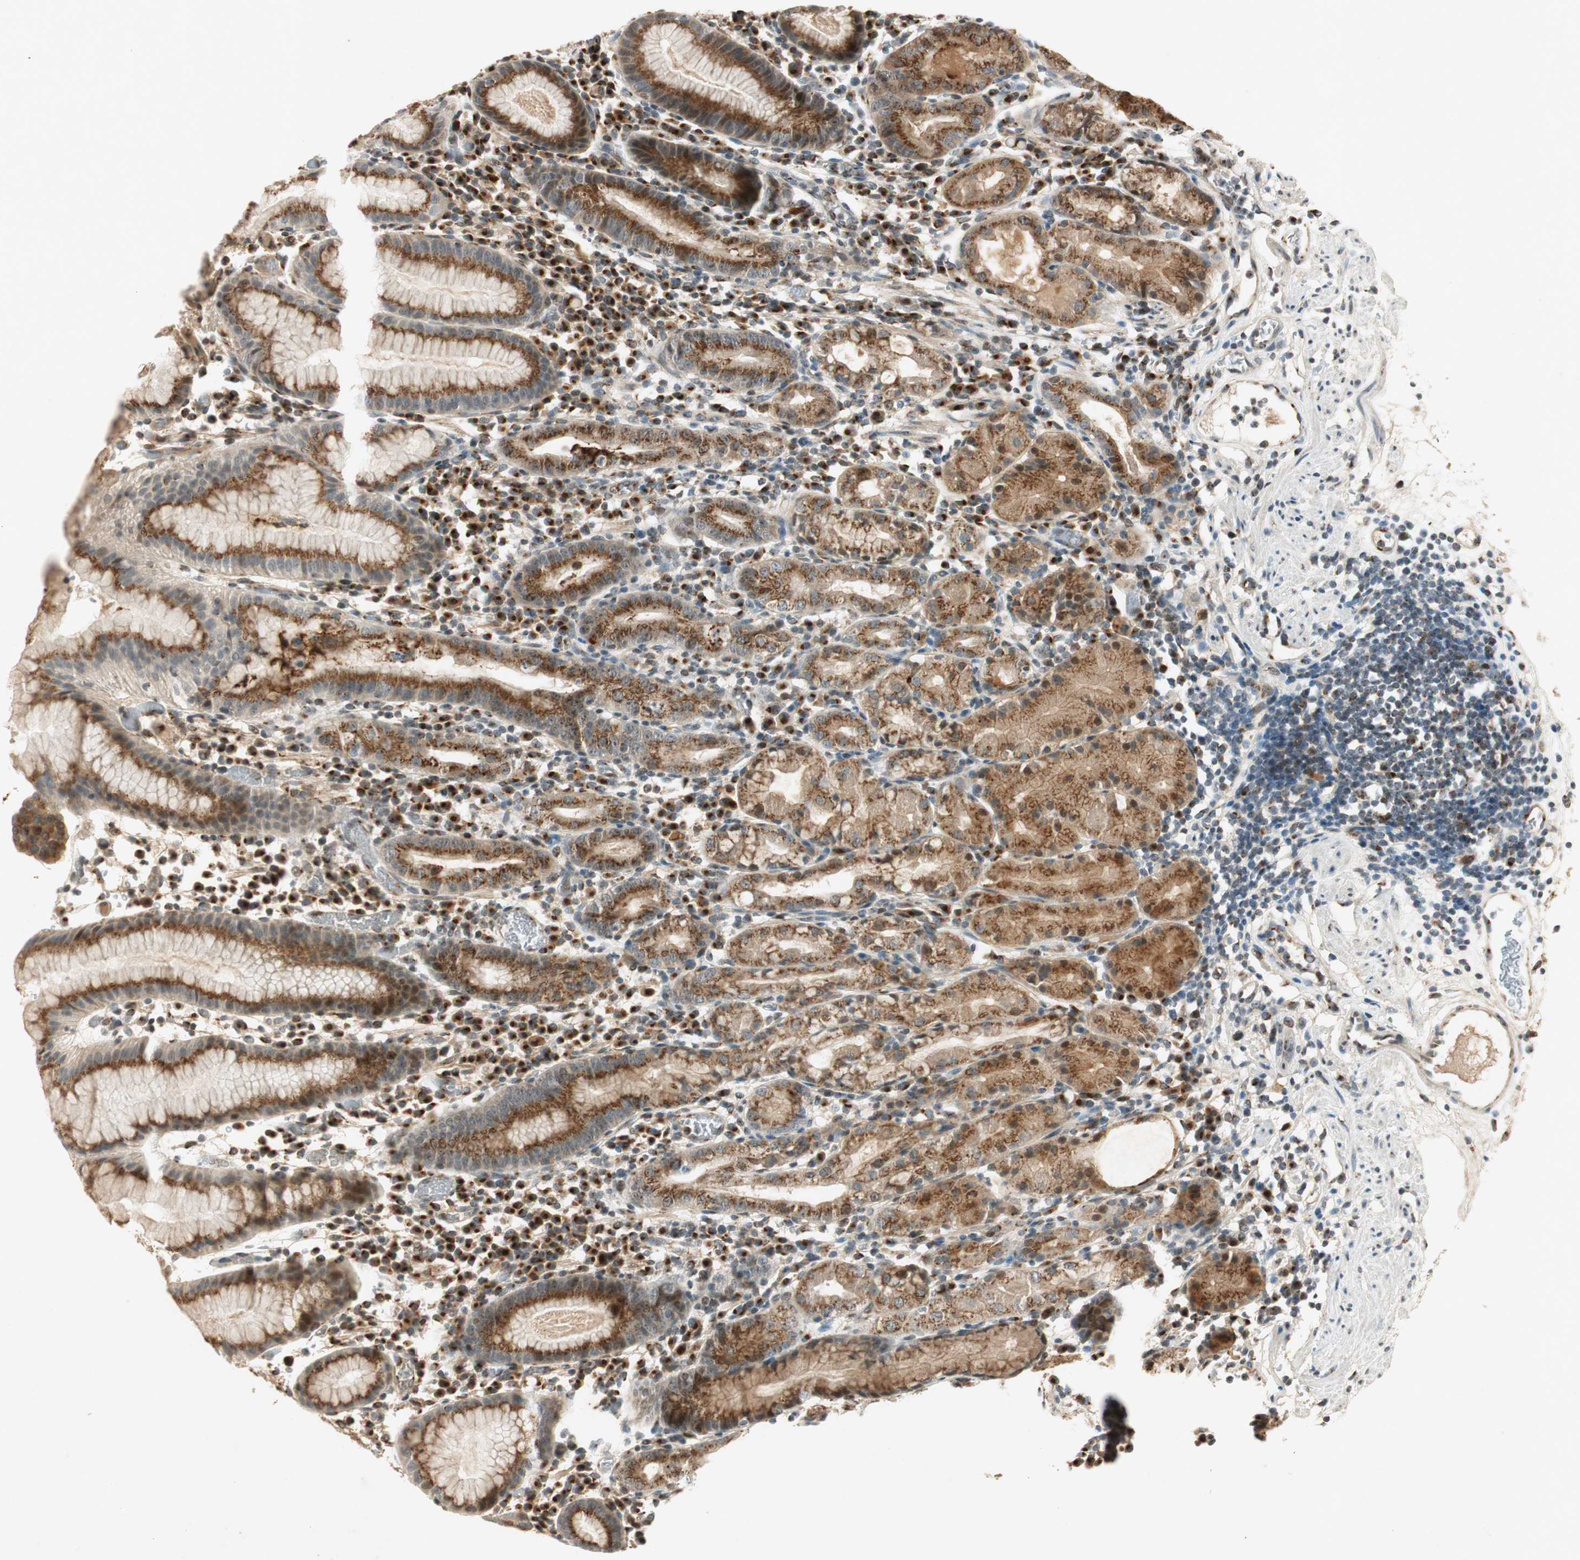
{"staining": {"intensity": "moderate", "quantity": ">75%", "location": "cytoplasmic/membranous"}, "tissue": "stomach", "cell_type": "Glandular cells", "image_type": "normal", "snomed": [{"axis": "morphology", "description": "Normal tissue, NOS"}, {"axis": "topography", "description": "Stomach"}, {"axis": "topography", "description": "Stomach, lower"}], "caption": "Moderate cytoplasmic/membranous staining for a protein is present in about >75% of glandular cells of normal stomach using immunohistochemistry (IHC).", "gene": "NEO1", "patient": {"sex": "female", "age": 75}}